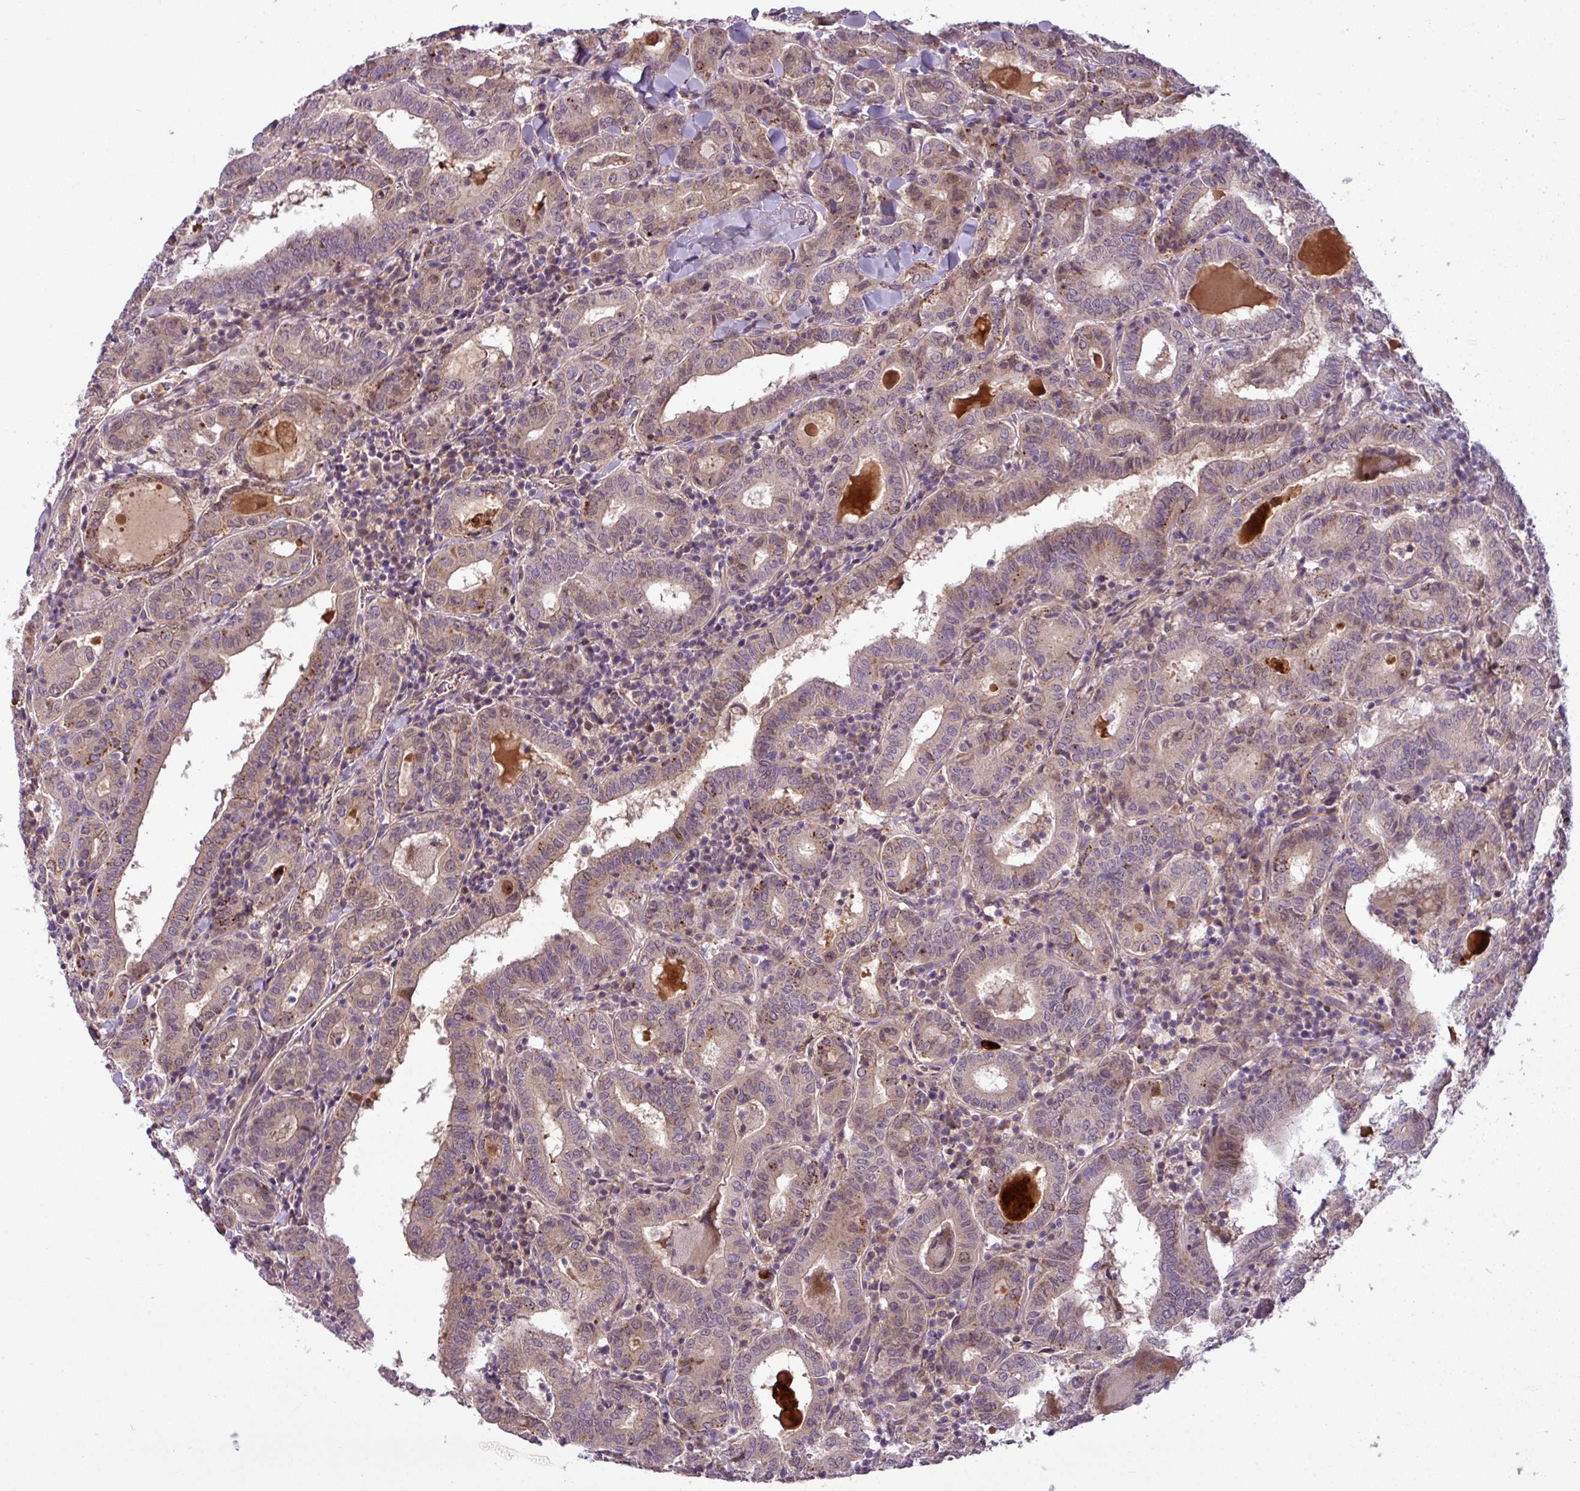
{"staining": {"intensity": "weak", "quantity": ">75%", "location": "cytoplasmic/membranous"}, "tissue": "thyroid cancer", "cell_type": "Tumor cells", "image_type": "cancer", "snomed": [{"axis": "morphology", "description": "Papillary adenocarcinoma, NOS"}, {"axis": "topography", "description": "Thyroid gland"}], "caption": "This image exhibits immunohistochemistry (IHC) staining of papillary adenocarcinoma (thyroid), with low weak cytoplasmic/membranous staining in approximately >75% of tumor cells.", "gene": "ZNF35", "patient": {"sex": "female", "age": 72}}